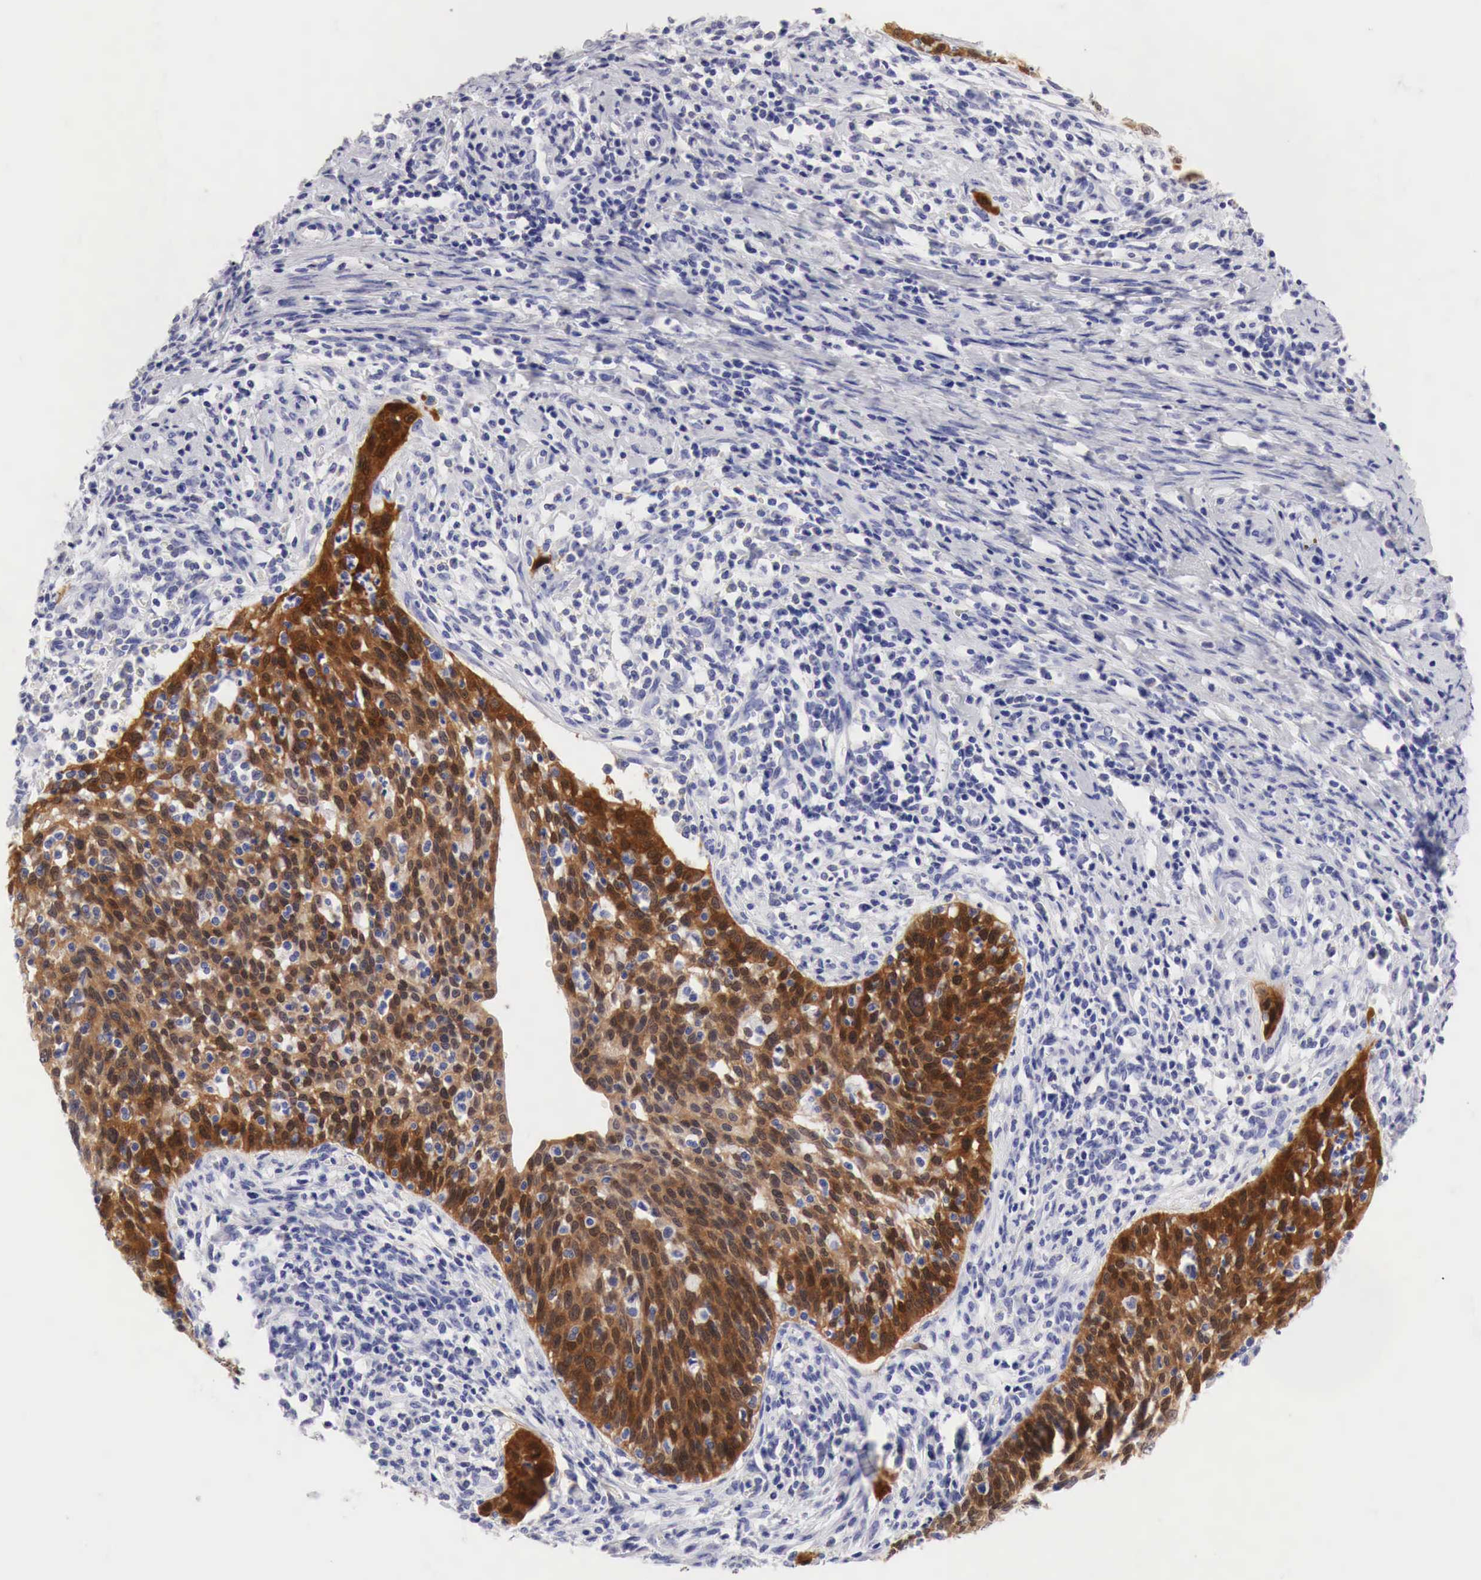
{"staining": {"intensity": "strong", "quantity": ">75%", "location": "cytoplasmic/membranous"}, "tissue": "cervical cancer", "cell_type": "Tumor cells", "image_type": "cancer", "snomed": [{"axis": "morphology", "description": "Squamous cell carcinoma, NOS"}, {"axis": "topography", "description": "Cervix"}], "caption": "Approximately >75% of tumor cells in human cervical squamous cell carcinoma reveal strong cytoplasmic/membranous protein positivity as visualized by brown immunohistochemical staining.", "gene": "CDKN2A", "patient": {"sex": "female", "age": 41}}